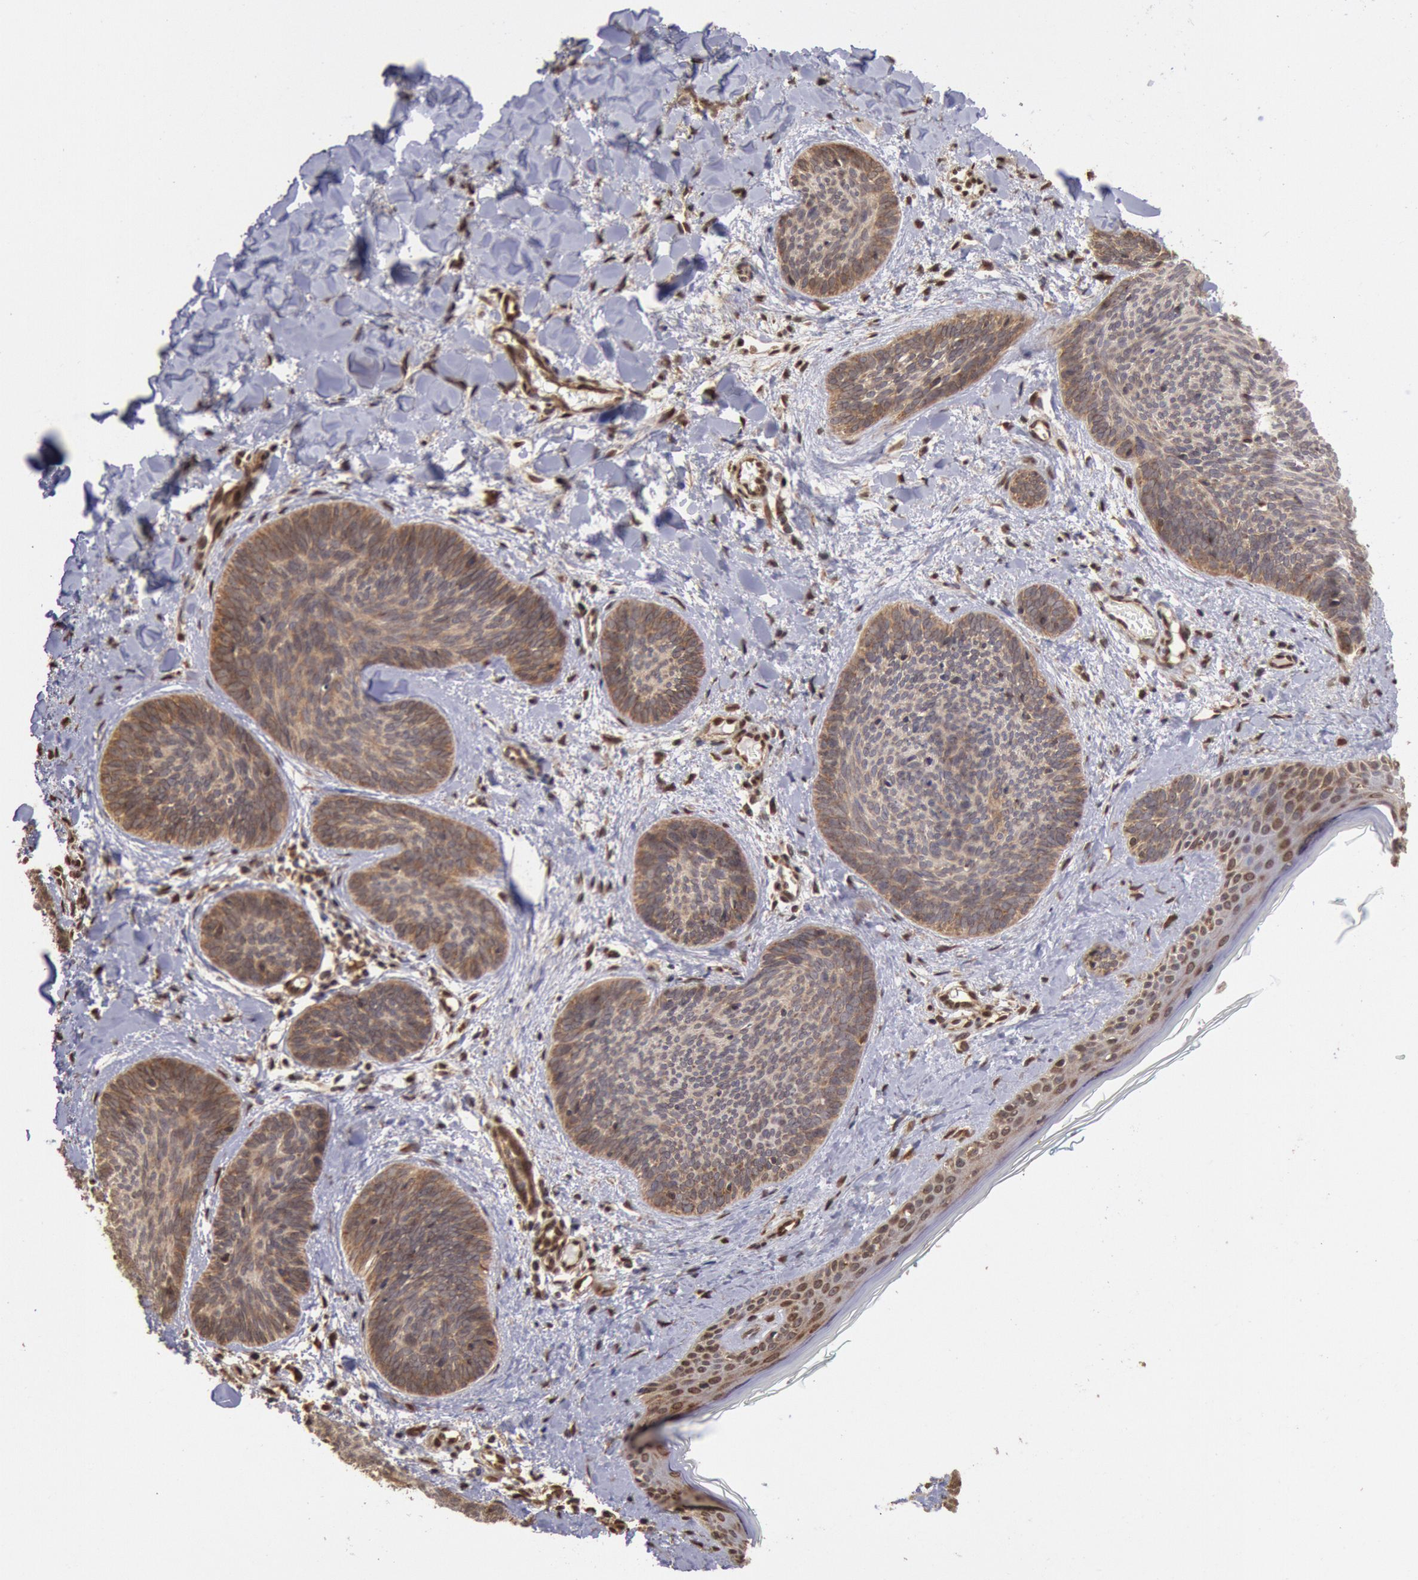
{"staining": {"intensity": "moderate", "quantity": ">75%", "location": "cytoplasmic/membranous"}, "tissue": "skin cancer", "cell_type": "Tumor cells", "image_type": "cancer", "snomed": [{"axis": "morphology", "description": "Basal cell carcinoma"}, {"axis": "topography", "description": "Skin"}], "caption": "About >75% of tumor cells in basal cell carcinoma (skin) demonstrate moderate cytoplasmic/membranous protein staining as visualized by brown immunohistochemical staining.", "gene": "STX17", "patient": {"sex": "female", "age": 81}}